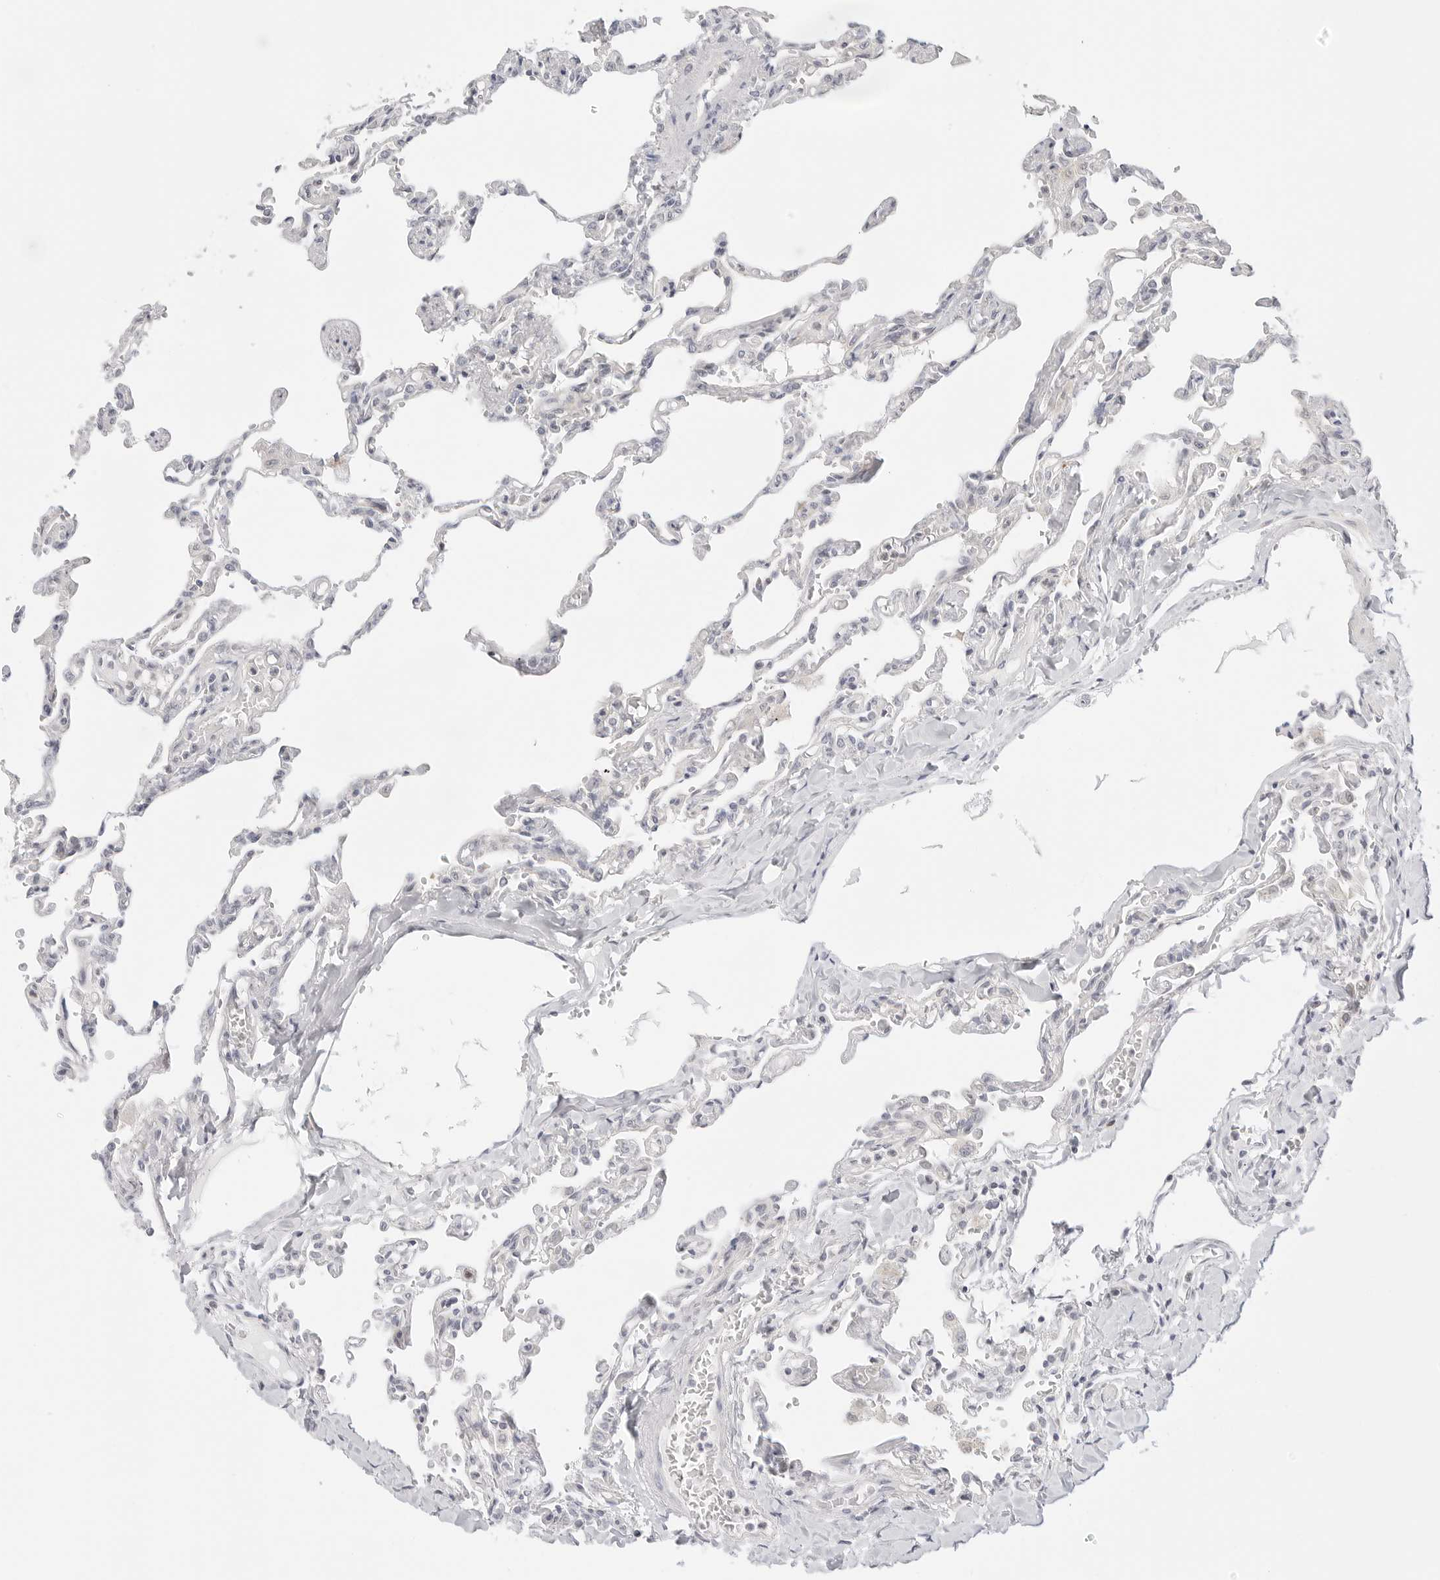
{"staining": {"intensity": "negative", "quantity": "none", "location": "none"}, "tissue": "lung", "cell_type": "Alveolar cells", "image_type": "normal", "snomed": [{"axis": "morphology", "description": "Normal tissue, NOS"}, {"axis": "topography", "description": "Lung"}], "caption": "DAB (3,3'-diaminobenzidine) immunohistochemical staining of normal human lung demonstrates no significant positivity in alveolar cells.", "gene": "TCP1", "patient": {"sex": "male", "age": 21}}